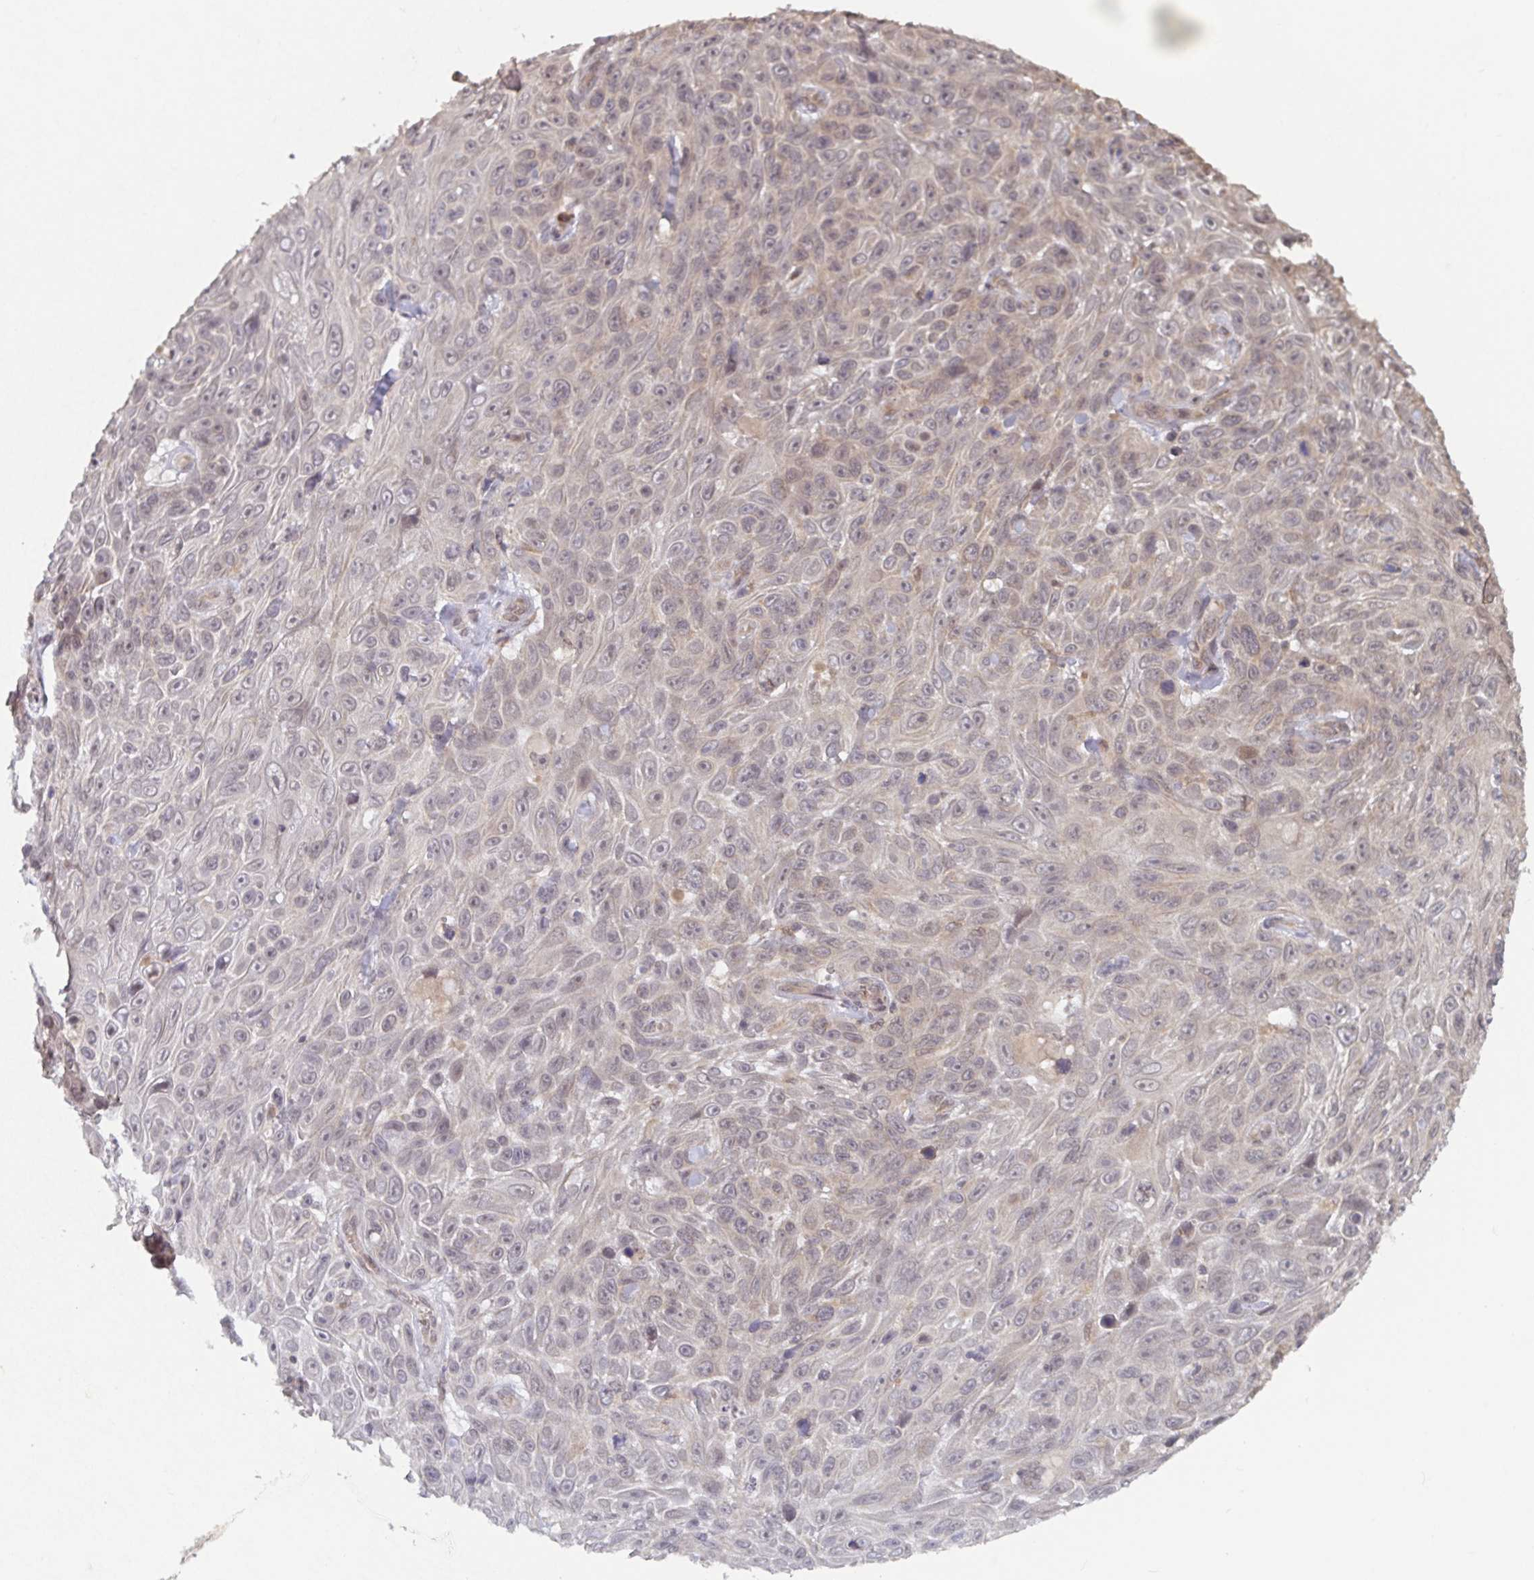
{"staining": {"intensity": "weak", "quantity": "<25%", "location": "cytoplasmic/membranous"}, "tissue": "skin cancer", "cell_type": "Tumor cells", "image_type": "cancer", "snomed": [{"axis": "morphology", "description": "Squamous cell carcinoma, NOS"}, {"axis": "topography", "description": "Skin"}], "caption": "A high-resolution image shows immunohistochemistry (IHC) staining of skin cancer, which displays no significant expression in tumor cells.", "gene": "ALG1", "patient": {"sex": "male", "age": 82}}